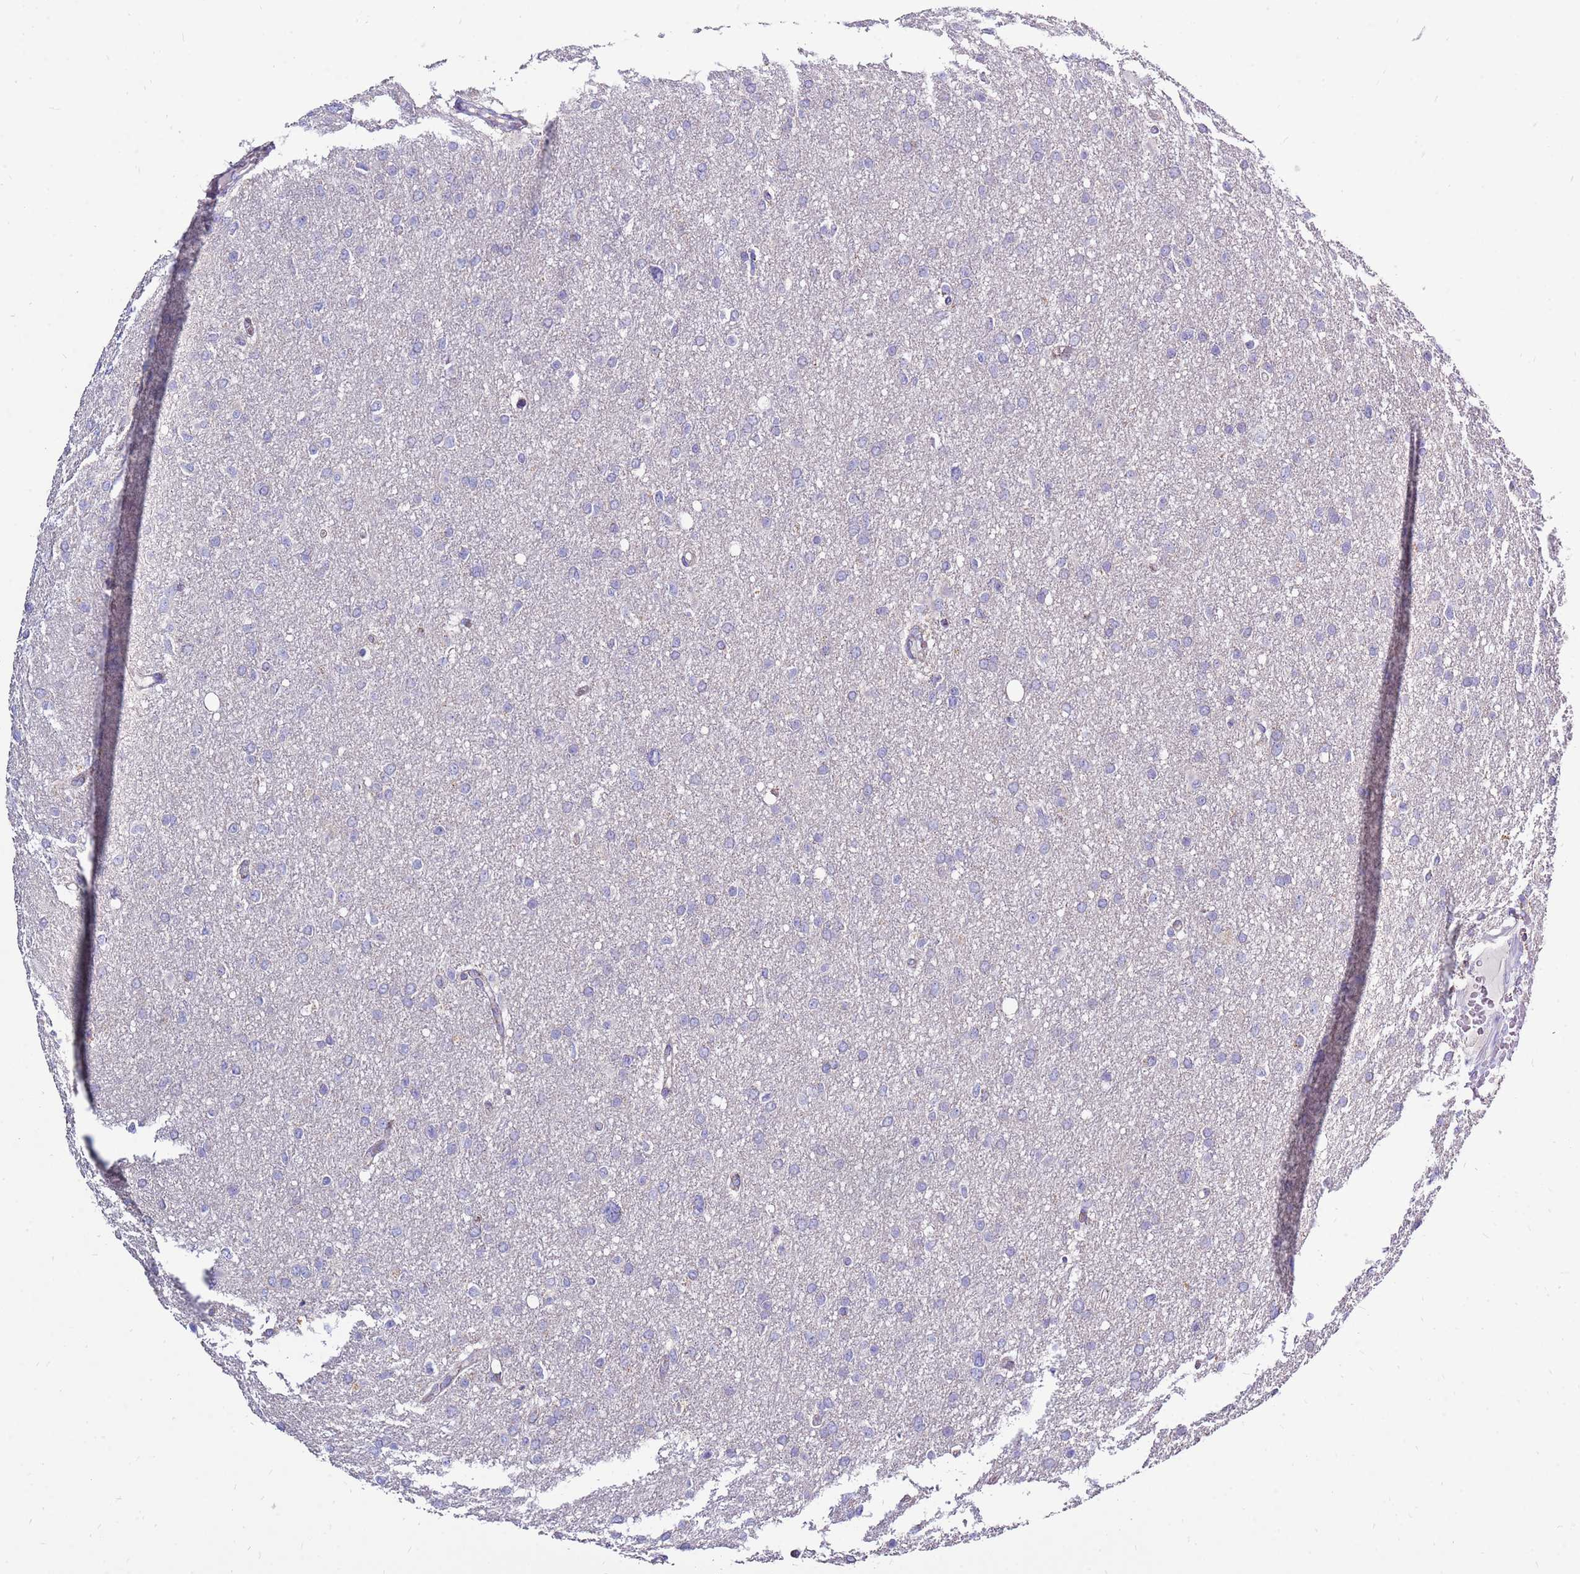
{"staining": {"intensity": "negative", "quantity": "none", "location": "none"}, "tissue": "glioma", "cell_type": "Tumor cells", "image_type": "cancer", "snomed": [{"axis": "morphology", "description": "Glioma, malignant, High grade"}, {"axis": "topography", "description": "Cerebral cortex"}], "caption": "A high-resolution micrograph shows IHC staining of high-grade glioma (malignant), which displays no significant positivity in tumor cells. Brightfield microscopy of IHC stained with DAB (brown) and hematoxylin (blue), captured at high magnification.", "gene": "IGF1R", "patient": {"sex": "female", "age": 36}}